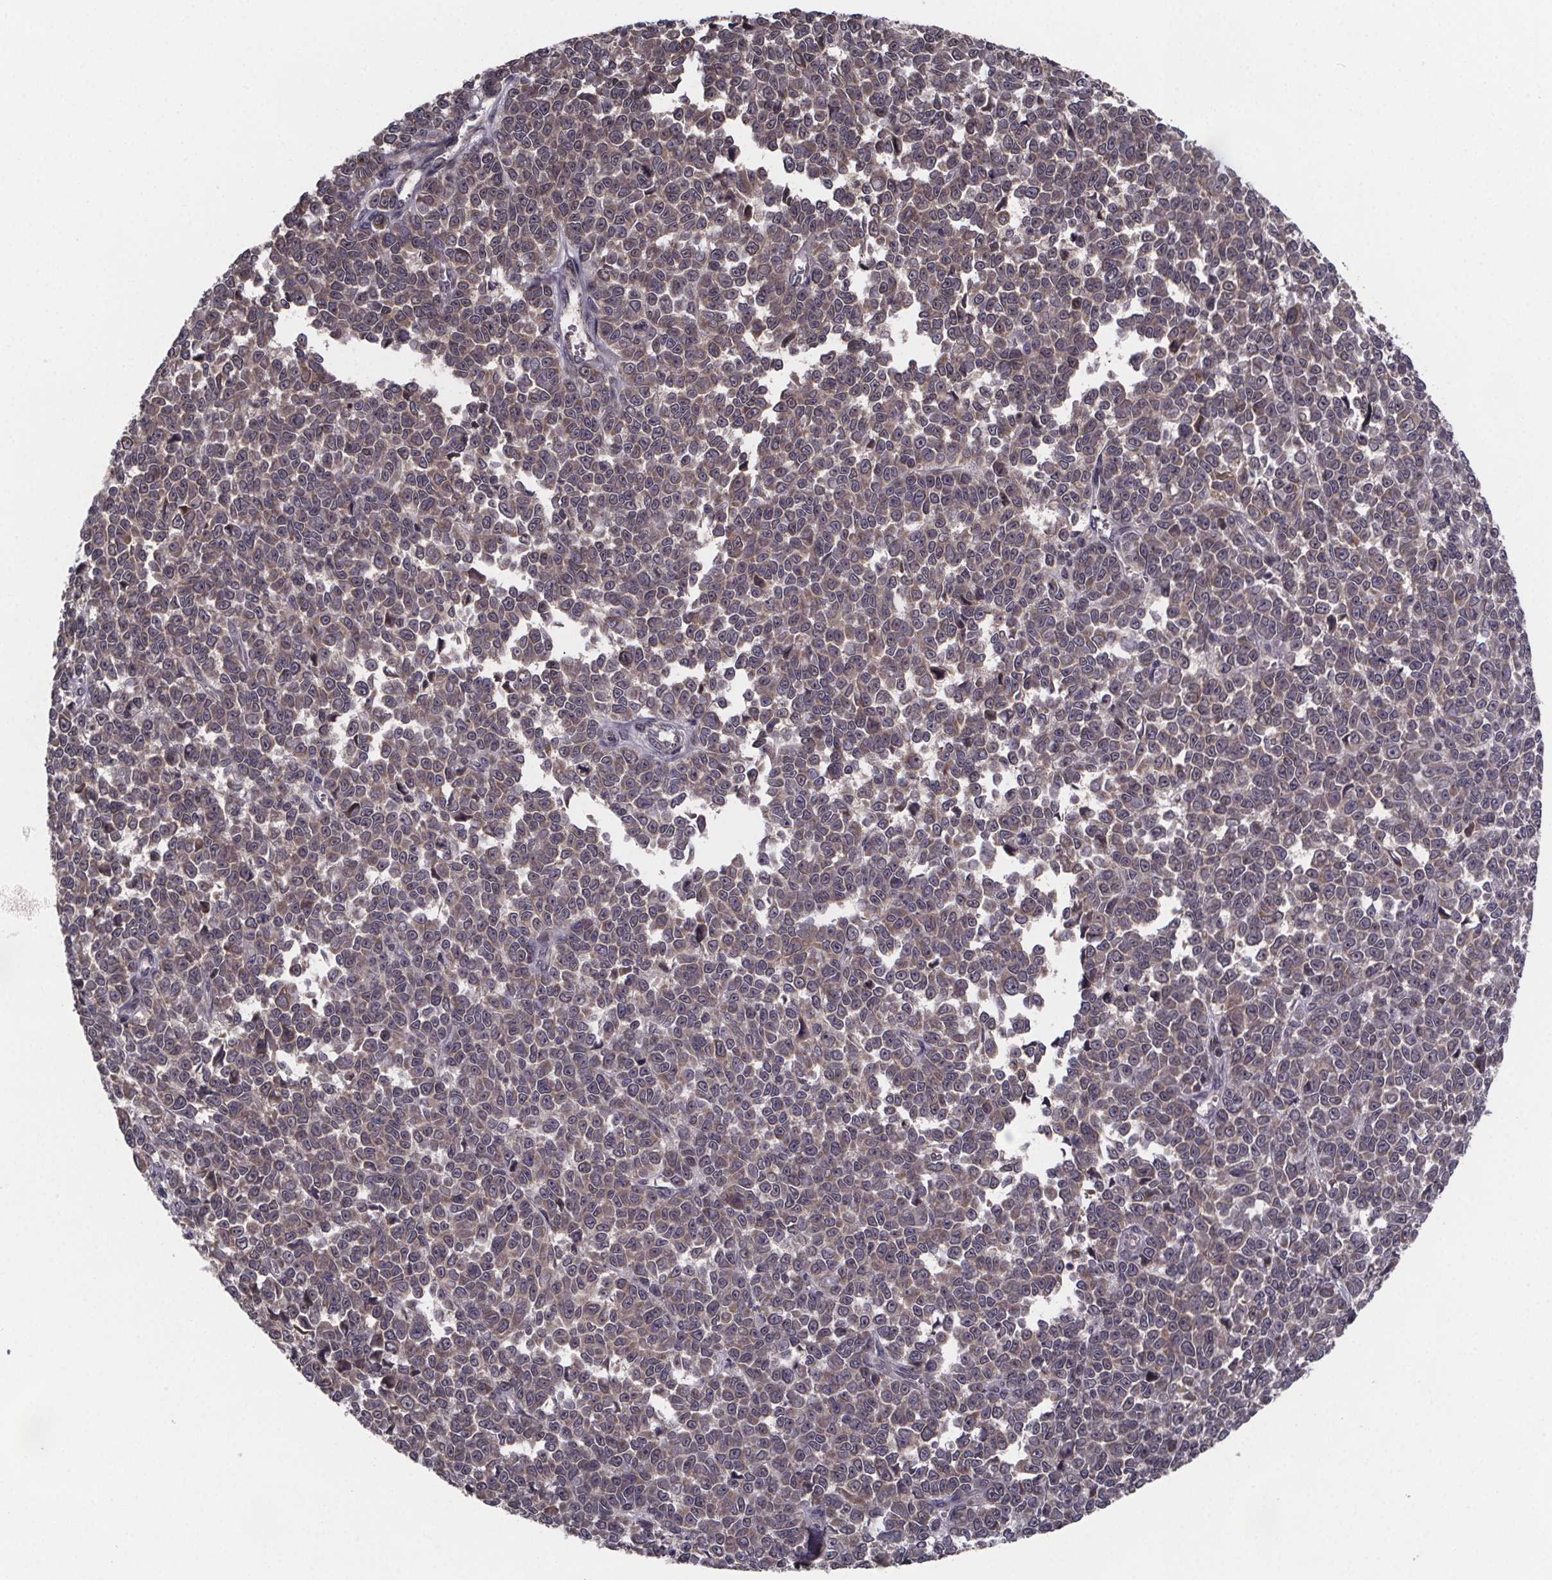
{"staining": {"intensity": "weak", "quantity": "25%-75%", "location": "cytoplasmic/membranous"}, "tissue": "melanoma", "cell_type": "Tumor cells", "image_type": "cancer", "snomed": [{"axis": "morphology", "description": "Malignant melanoma, NOS"}, {"axis": "topography", "description": "Skin"}], "caption": "High-power microscopy captured an IHC image of melanoma, revealing weak cytoplasmic/membranous positivity in approximately 25%-75% of tumor cells.", "gene": "FN3KRP", "patient": {"sex": "female", "age": 95}}